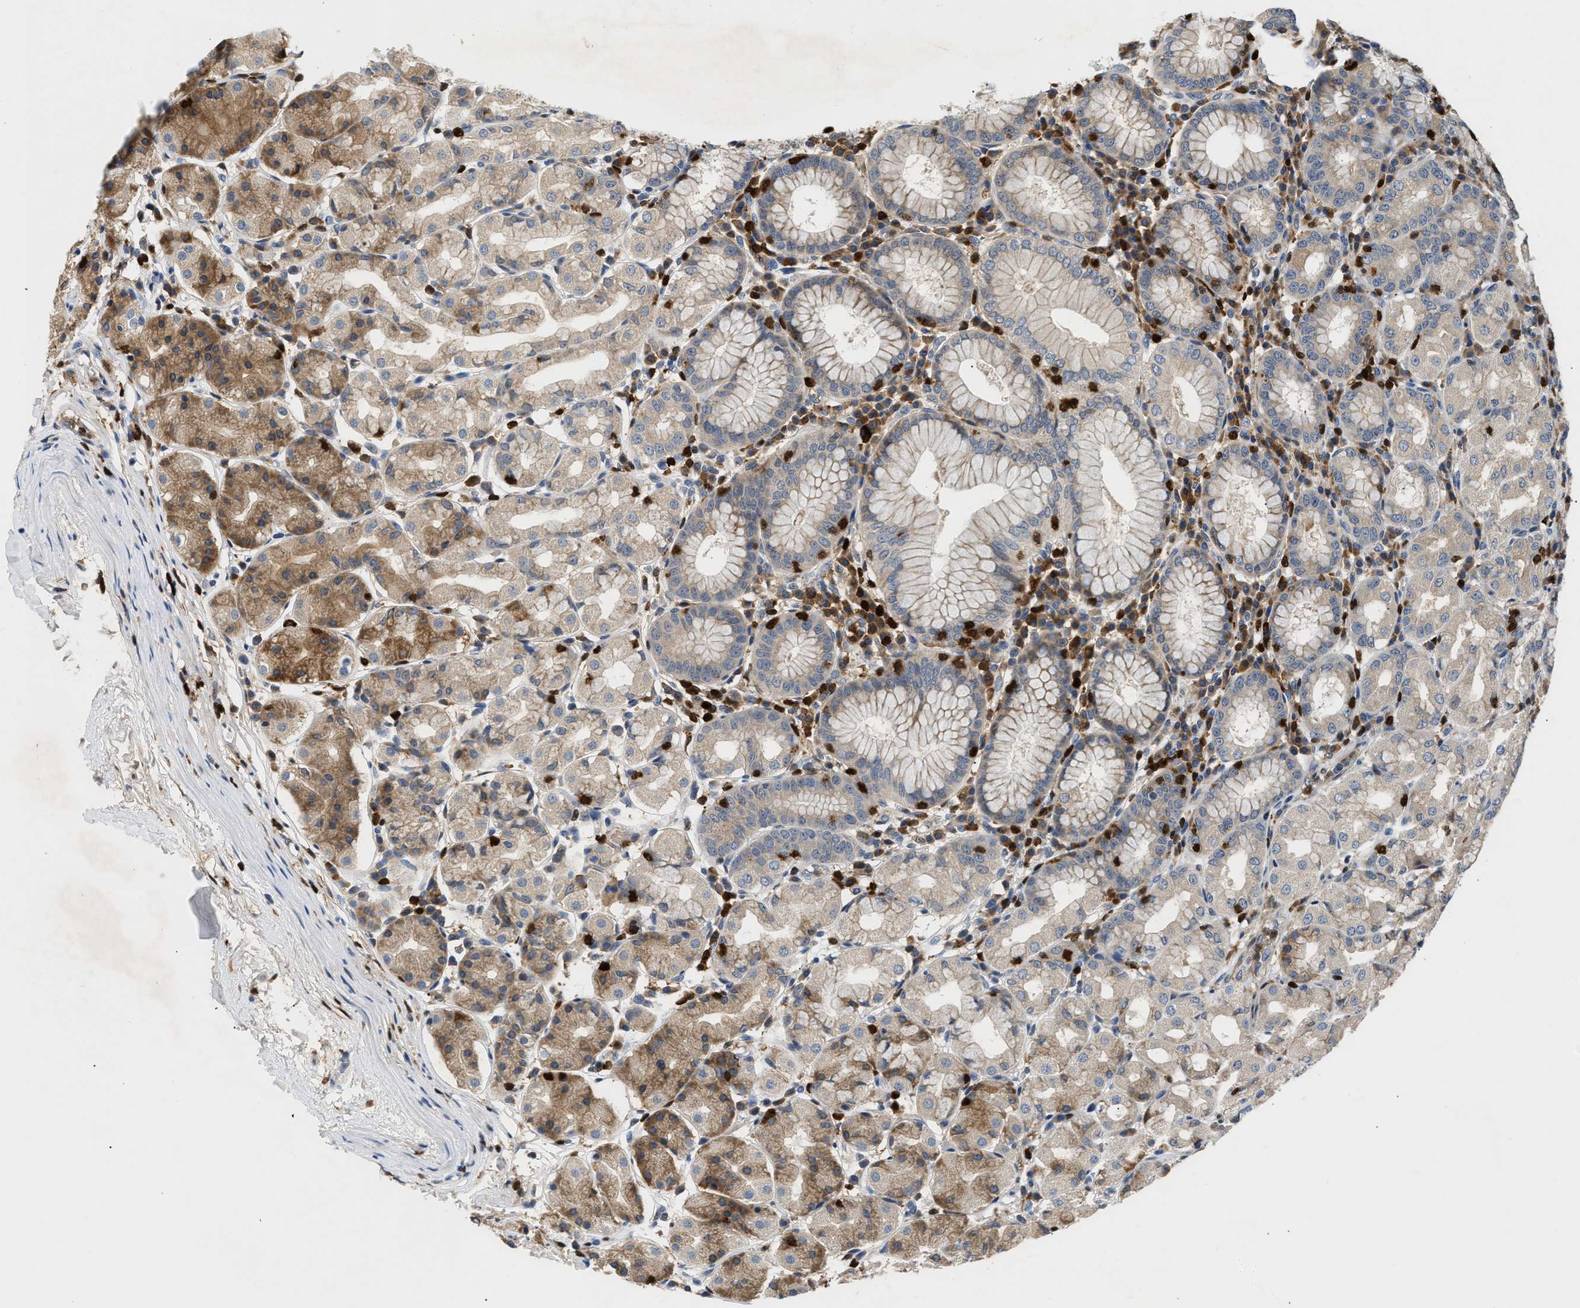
{"staining": {"intensity": "moderate", "quantity": "25%-75%", "location": "cytoplasmic/membranous"}, "tissue": "stomach", "cell_type": "Glandular cells", "image_type": "normal", "snomed": [{"axis": "morphology", "description": "Normal tissue, NOS"}, {"axis": "topography", "description": "Stomach"}, {"axis": "topography", "description": "Stomach, lower"}], "caption": "High-magnification brightfield microscopy of normal stomach stained with DAB (3,3'-diaminobenzidine) (brown) and counterstained with hematoxylin (blue). glandular cells exhibit moderate cytoplasmic/membranous staining is appreciated in approximately25%-75% of cells. Immunohistochemistry stains the protein of interest in brown and the nuclei are stained blue.", "gene": "SLIT2", "patient": {"sex": "female", "age": 56}}